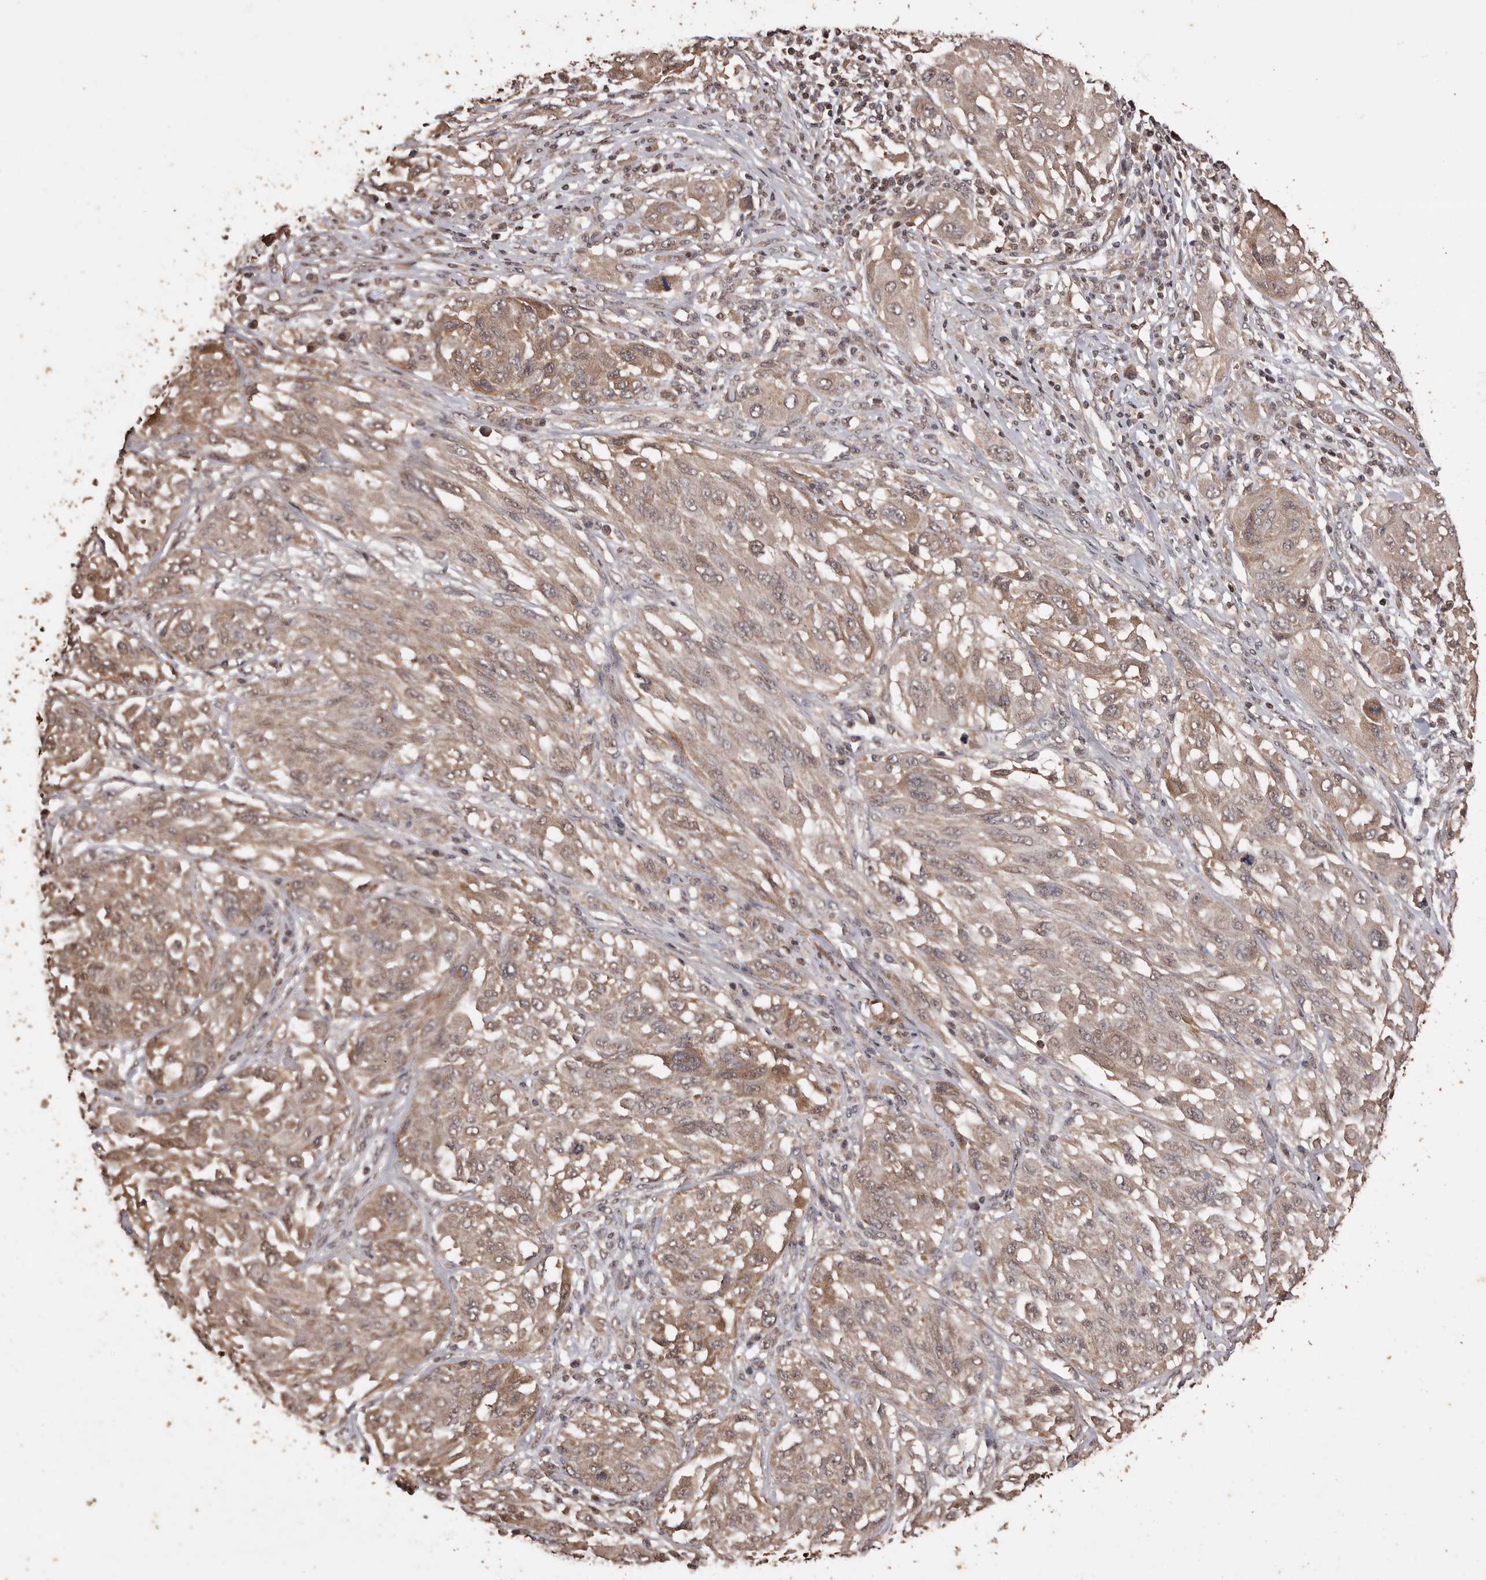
{"staining": {"intensity": "weak", "quantity": ">75%", "location": "cytoplasmic/membranous"}, "tissue": "melanoma", "cell_type": "Tumor cells", "image_type": "cancer", "snomed": [{"axis": "morphology", "description": "Malignant melanoma, NOS"}, {"axis": "topography", "description": "Skin"}], "caption": "Brown immunohistochemical staining in human melanoma exhibits weak cytoplasmic/membranous expression in about >75% of tumor cells.", "gene": "NAV1", "patient": {"sex": "female", "age": 91}}